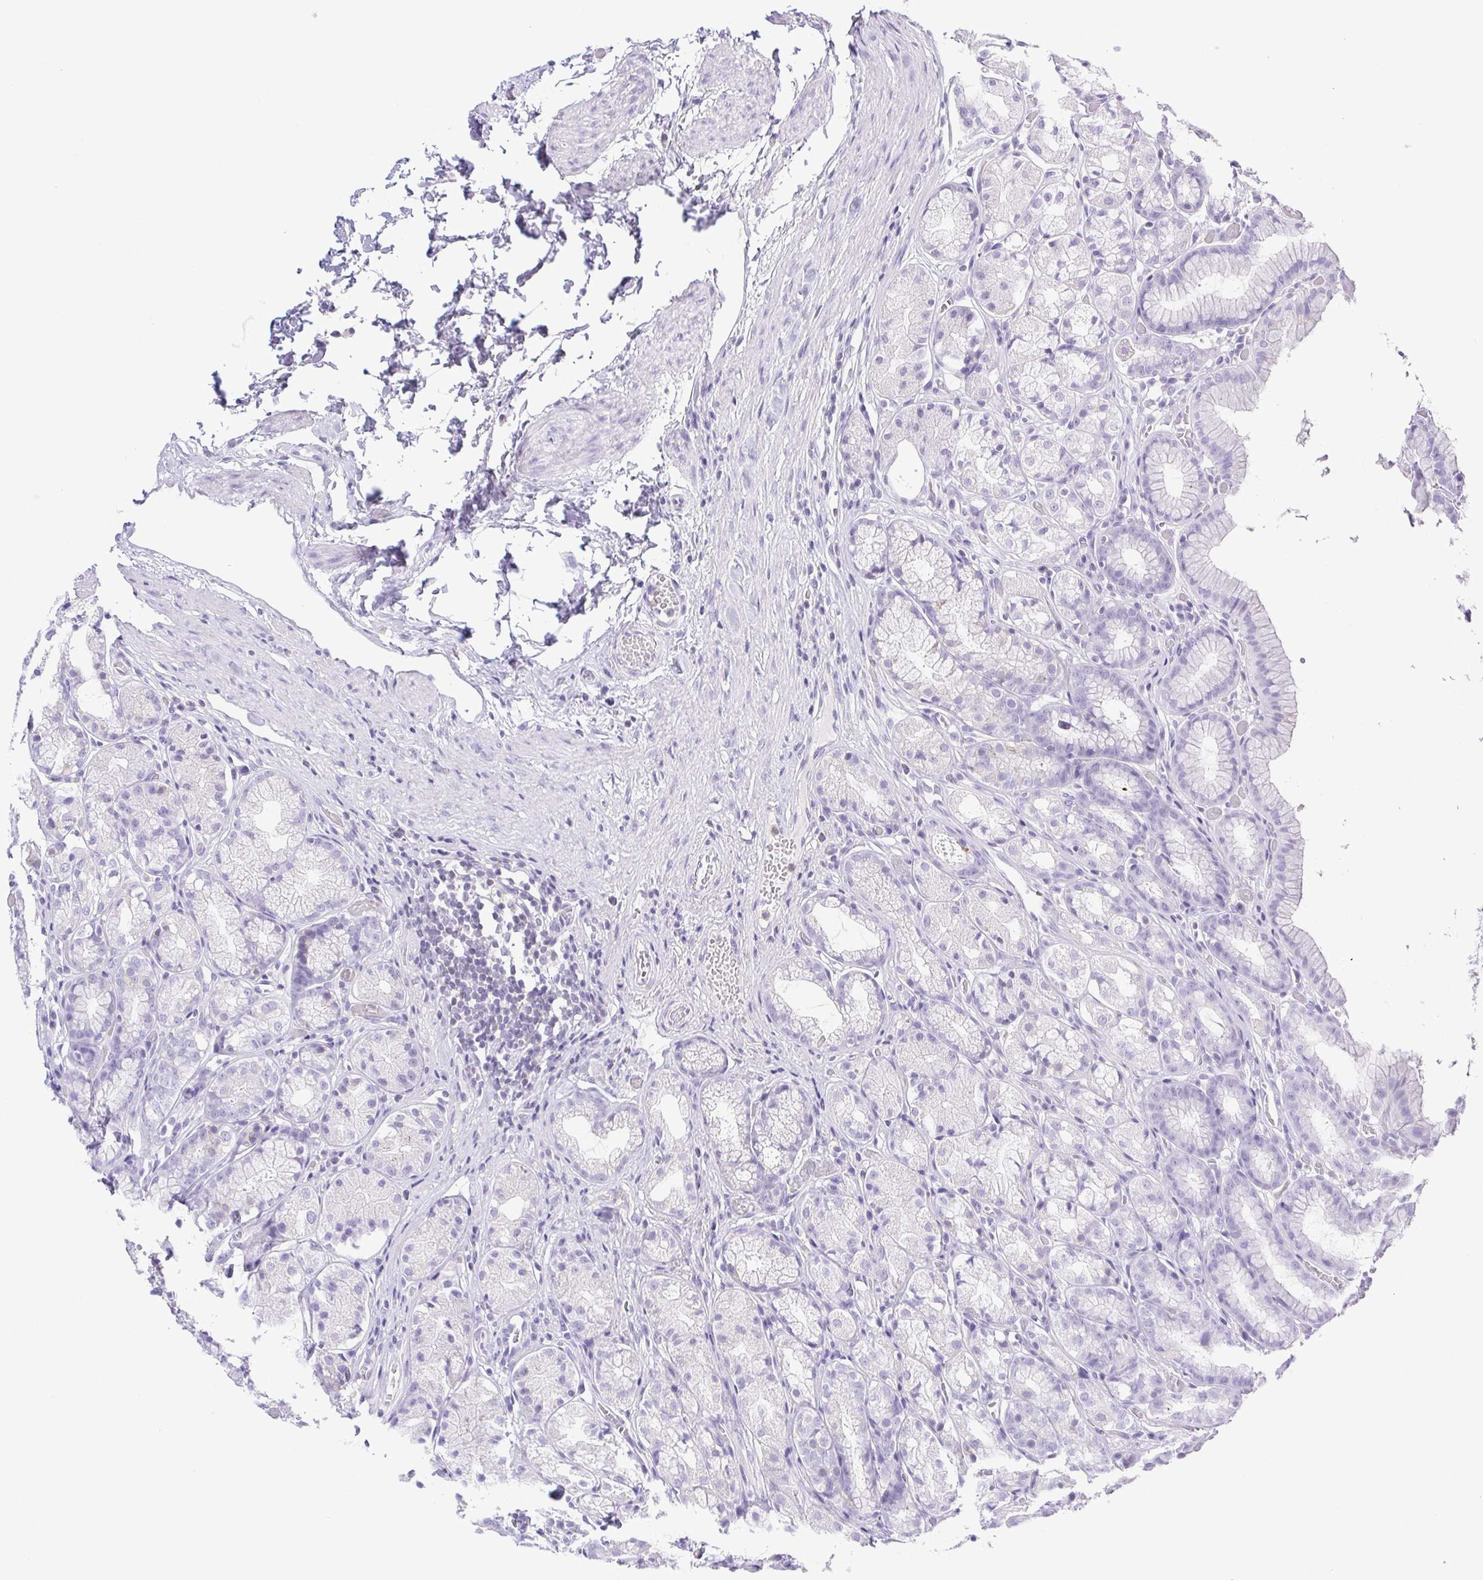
{"staining": {"intensity": "negative", "quantity": "none", "location": "none"}, "tissue": "stomach", "cell_type": "Glandular cells", "image_type": "normal", "snomed": [{"axis": "morphology", "description": "Normal tissue, NOS"}, {"axis": "topography", "description": "Stomach"}], "caption": "The image displays no significant expression in glandular cells of stomach.", "gene": "SYNPR", "patient": {"sex": "male", "age": 70}}